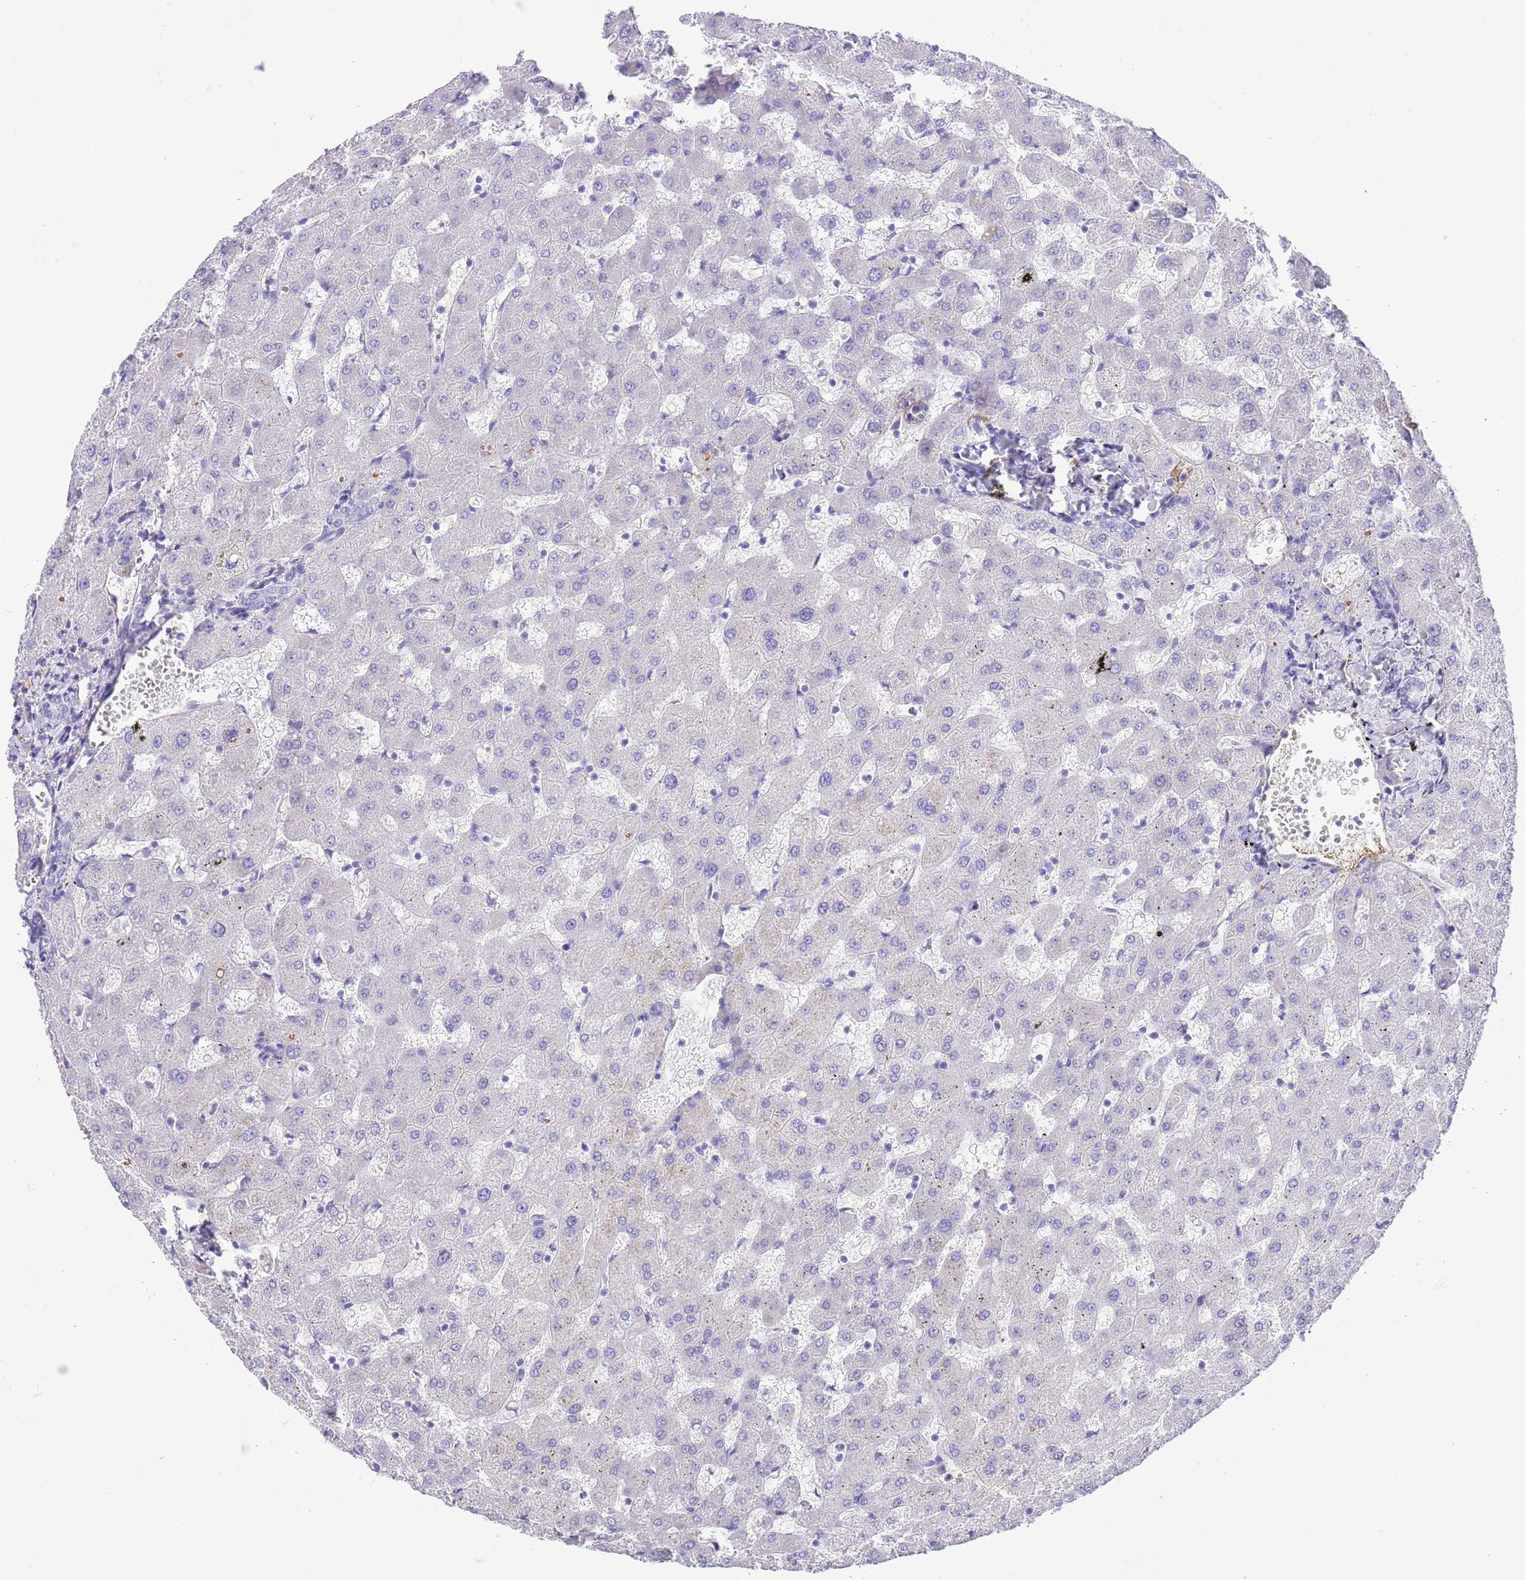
{"staining": {"intensity": "negative", "quantity": "none", "location": "none"}, "tissue": "liver", "cell_type": "Cholangiocytes", "image_type": "normal", "snomed": [{"axis": "morphology", "description": "Normal tissue, NOS"}, {"axis": "topography", "description": "Liver"}], "caption": "Liver stained for a protein using immunohistochemistry (IHC) exhibits no positivity cholangiocytes.", "gene": "IGF1", "patient": {"sex": "female", "age": 63}}